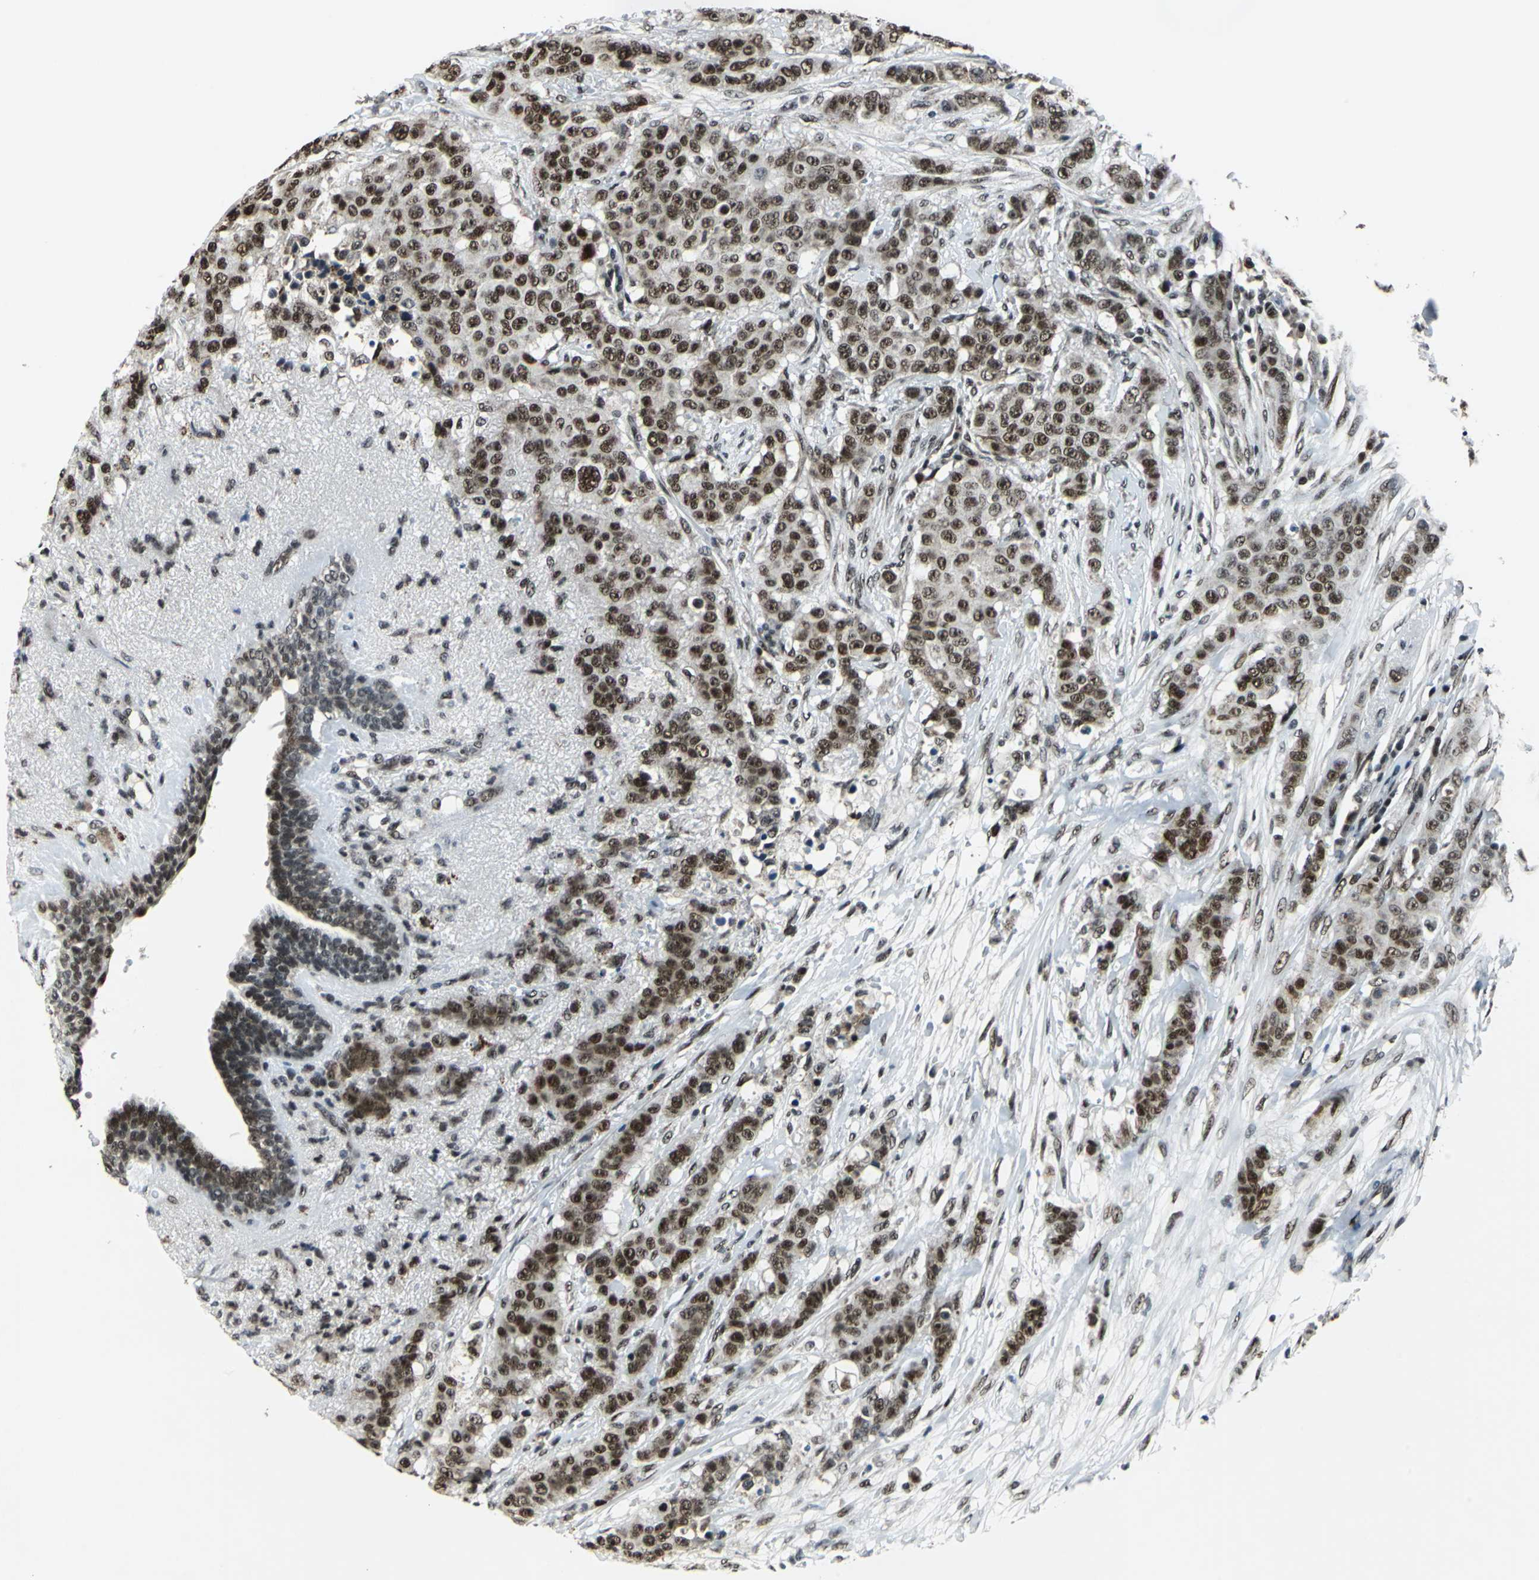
{"staining": {"intensity": "strong", "quantity": ">75%", "location": "nuclear"}, "tissue": "breast cancer", "cell_type": "Tumor cells", "image_type": "cancer", "snomed": [{"axis": "morphology", "description": "Duct carcinoma"}, {"axis": "topography", "description": "Breast"}], "caption": "Immunohistochemistry of intraductal carcinoma (breast) reveals high levels of strong nuclear expression in about >75% of tumor cells.", "gene": "BCLAF1", "patient": {"sex": "female", "age": 40}}